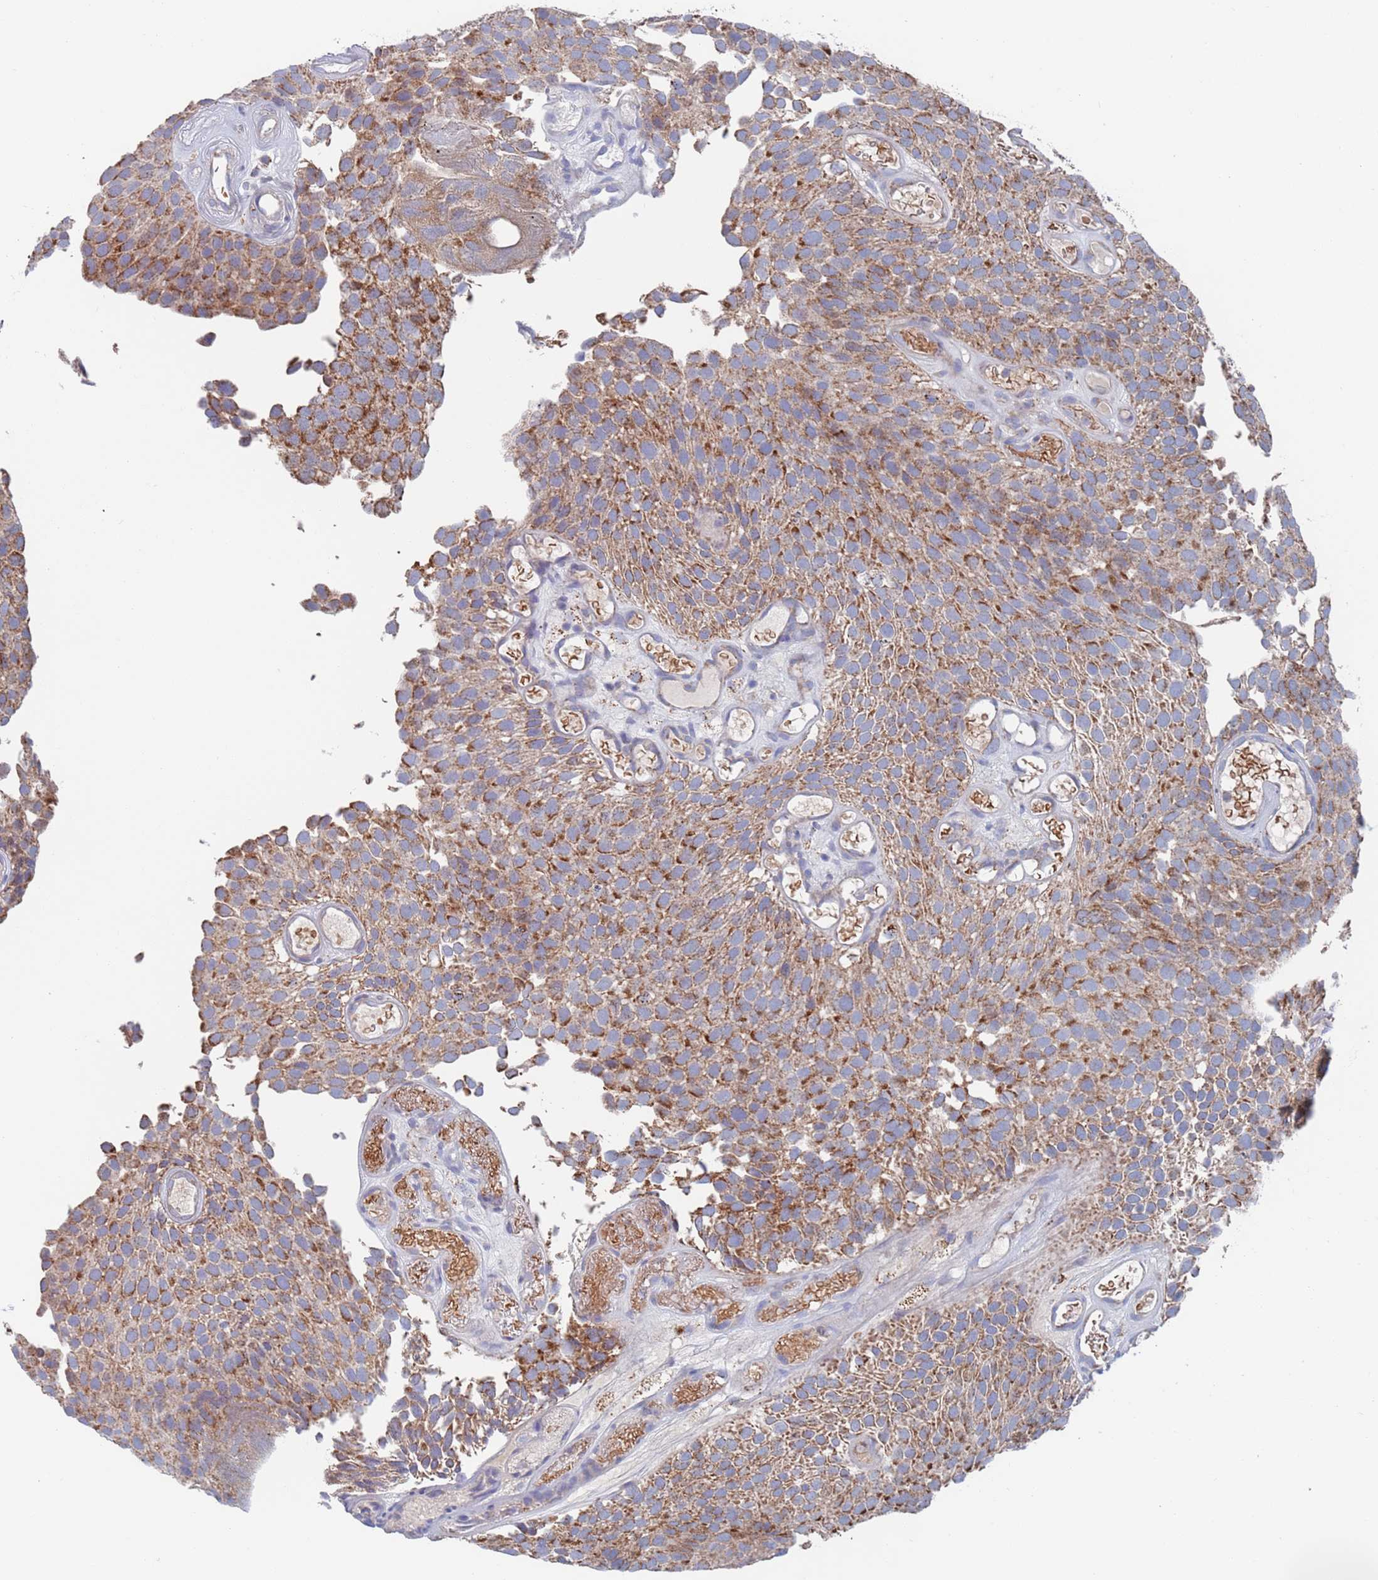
{"staining": {"intensity": "moderate", "quantity": ">75%", "location": "cytoplasmic/membranous"}, "tissue": "urothelial cancer", "cell_type": "Tumor cells", "image_type": "cancer", "snomed": [{"axis": "morphology", "description": "Urothelial carcinoma, Low grade"}, {"axis": "topography", "description": "Urinary bladder"}], "caption": "Urothelial cancer stained for a protein shows moderate cytoplasmic/membranous positivity in tumor cells.", "gene": "CHCHD6", "patient": {"sex": "male", "age": 89}}